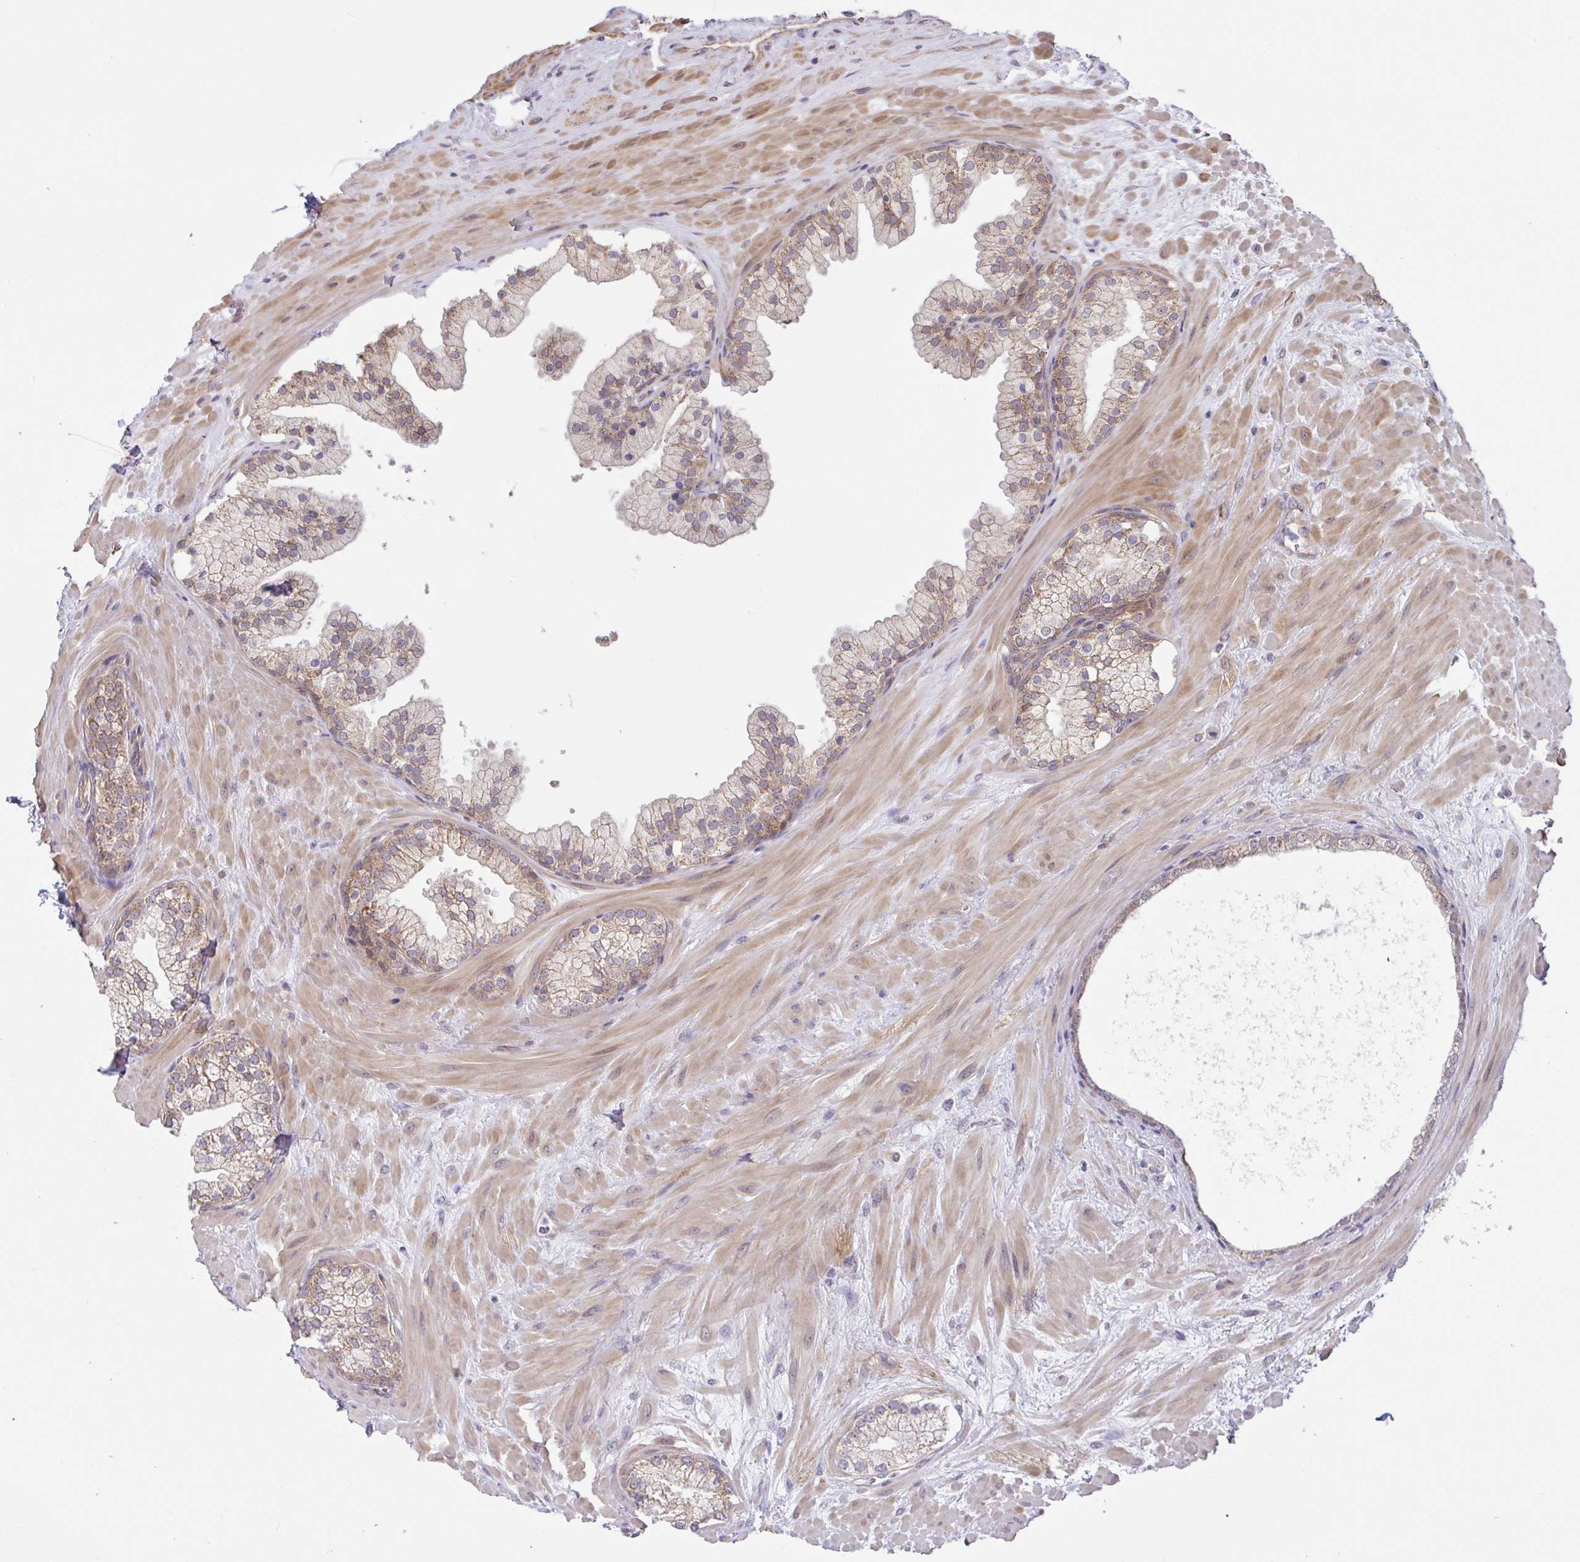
{"staining": {"intensity": "moderate", "quantity": "25%-75%", "location": "cytoplasmic/membranous"}, "tissue": "prostate", "cell_type": "Glandular cells", "image_type": "normal", "snomed": [{"axis": "morphology", "description": "Normal tissue, NOS"}, {"axis": "topography", "description": "Prostate"}, {"axis": "topography", "description": "Peripheral nerve tissue"}], "caption": "Glandular cells display medium levels of moderate cytoplasmic/membranous staining in approximately 25%-75% of cells in benign prostate. (DAB (3,3'-diaminobenzidine) IHC, brown staining for protein, blue staining for nuclei).", "gene": "DLEU7", "patient": {"sex": "male", "age": 61}}